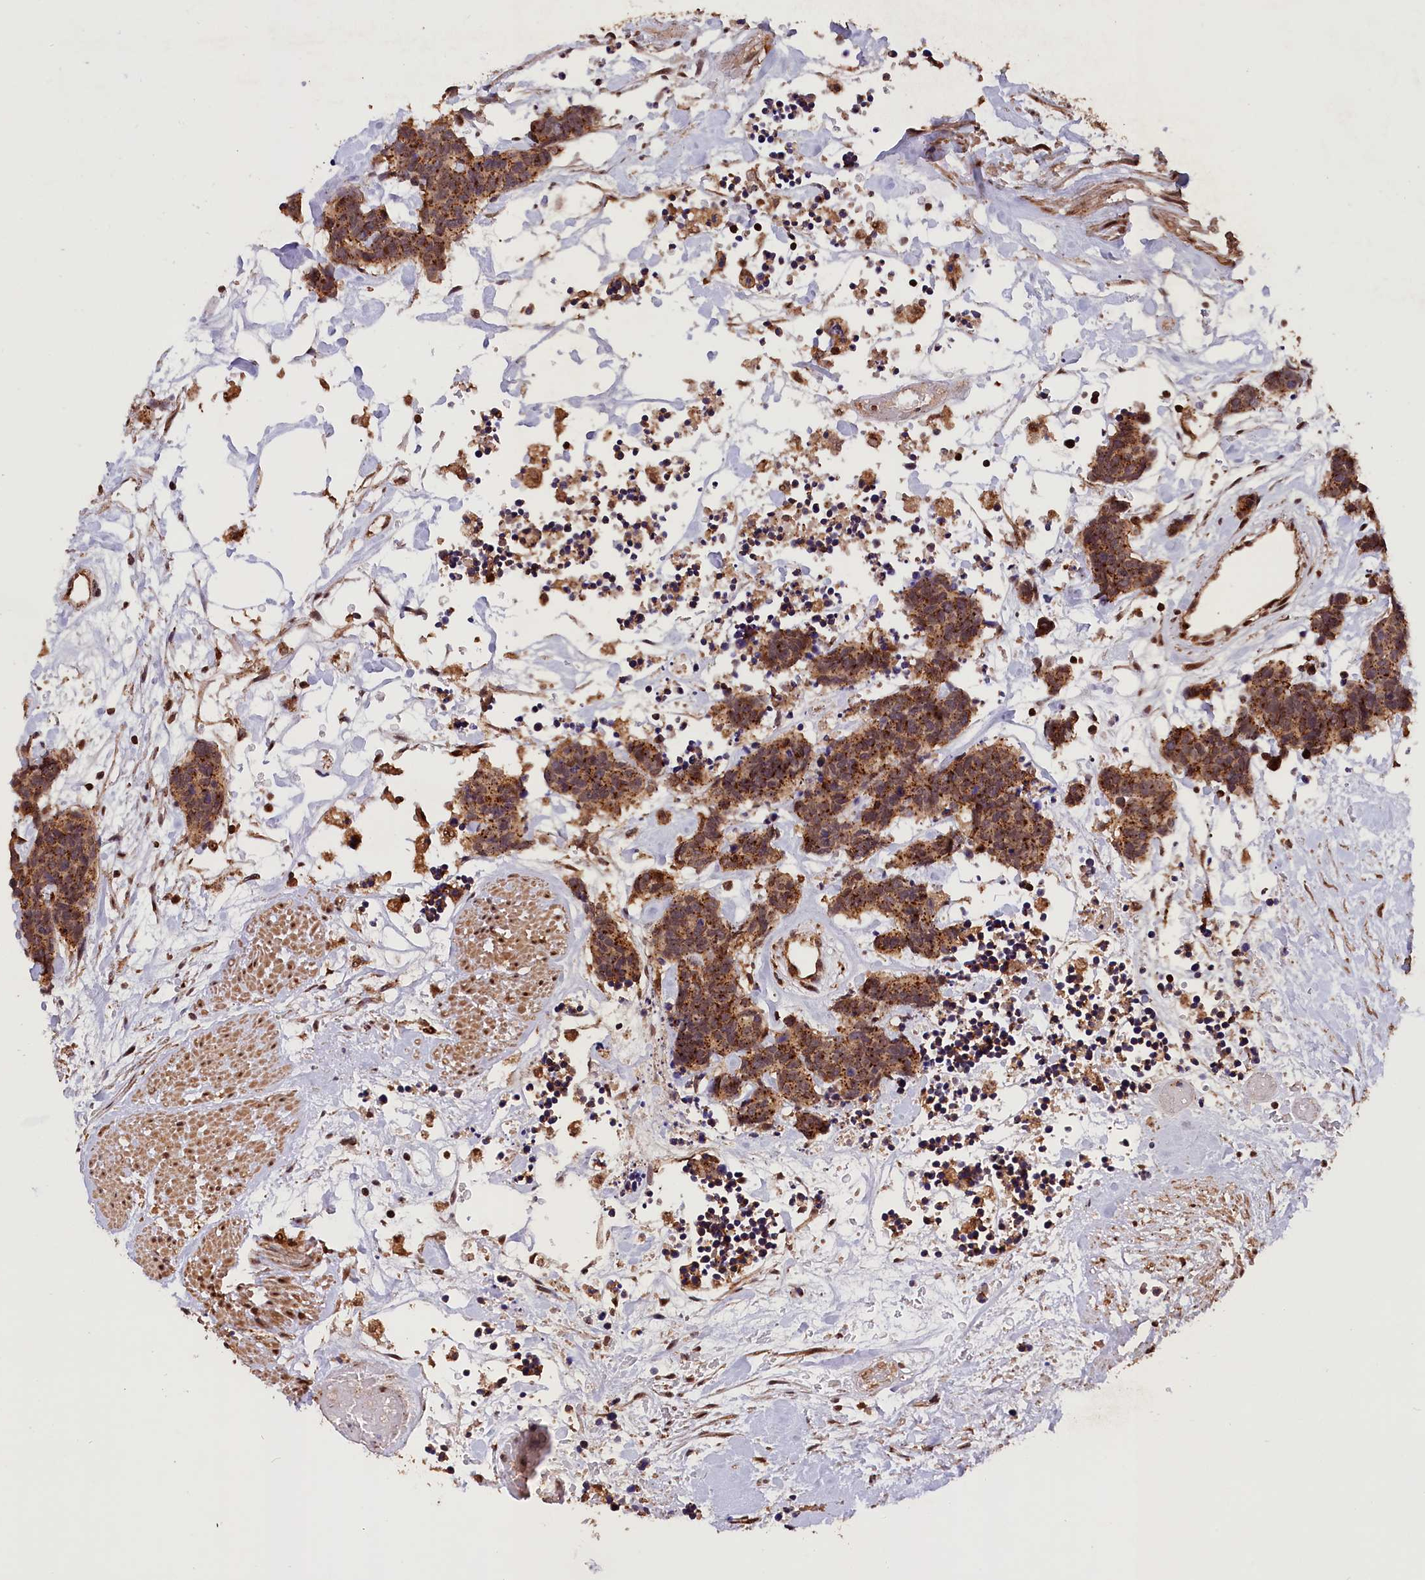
{"staining": {"intensity": "strong", "quantity": ">75%", "location": "cytoplasmic/membranous"}, "tissue": "carcinoid", "cell_type": "Tumor cells", "image_type": "cancer", "snomed": [{"axis": "morphology", "description": "Carcinoma, NOS"}, {"axis": "morphology", "description": "Carcinoid, malignant, NOS"}, {"axis": "topography", "description": "Urinary bladder"}], "caption": "Strong cytoplasmic/membranous positivity is appreciated in approximately >75% of tumor cells in carcinoid (malignant).", "gene": "IST1", "patient": {"sex": "male", "age": 57}}